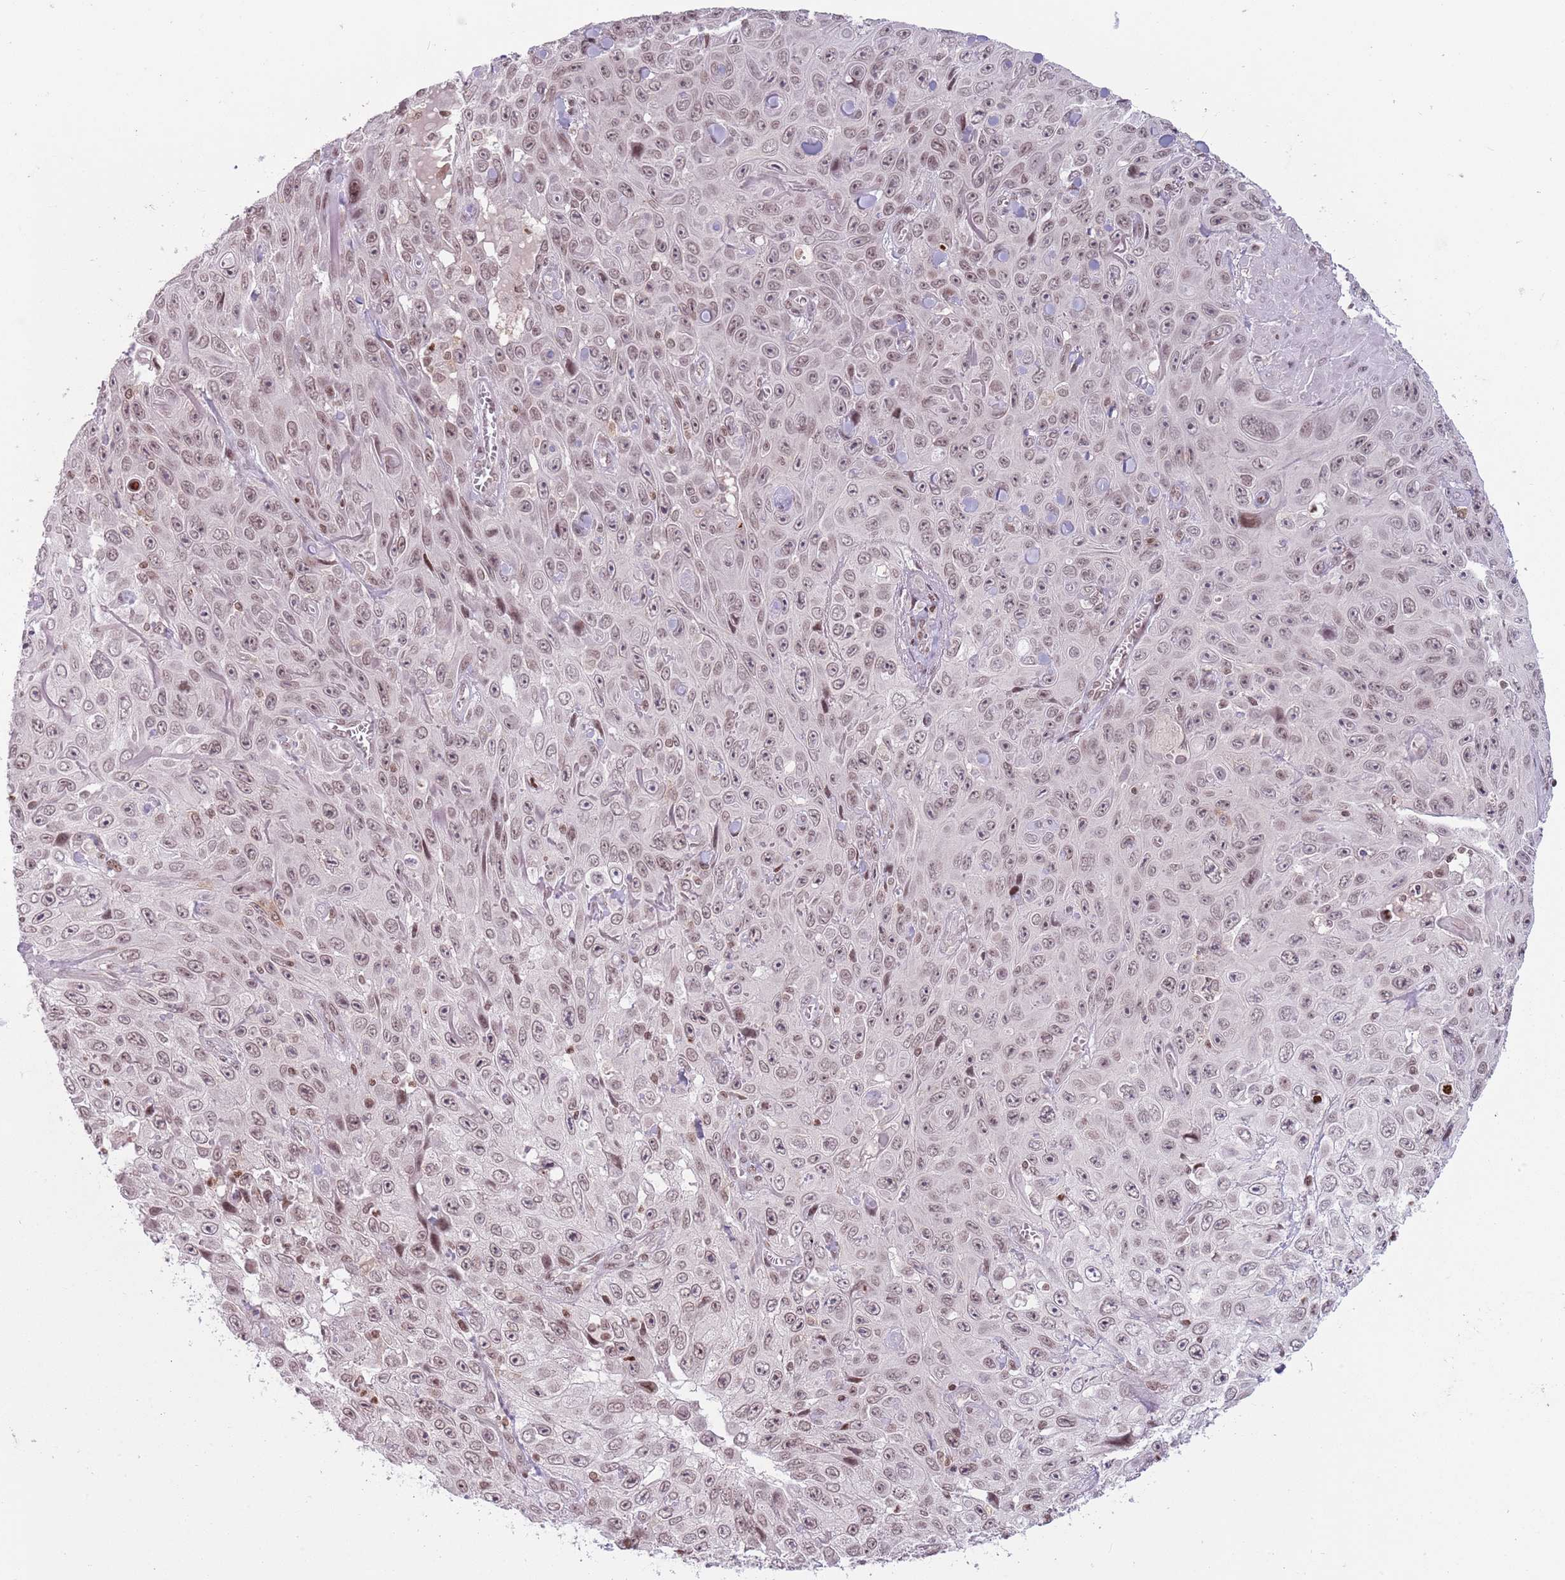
{"staining": {"intensity": "weak", "quantity": ">75%", "location": "nuclear"}, "tissue": "skin cancer", "cell_type": "Tumor cells", "image_type": "cancer", "snomed": [{"axis": "morphology", "description": "Squamous cell carcinoma, NOS"}, {"axis": "topography", "description": "Skin"}], "caption": "Squamous cell carcinoma (skin) was stained to show a protein in brown. There is low levels of weak nuclear expression in about >75% of tumor cells.", "gene": "SH3RF3", "patient": {"sex": "male", "age": 82}}